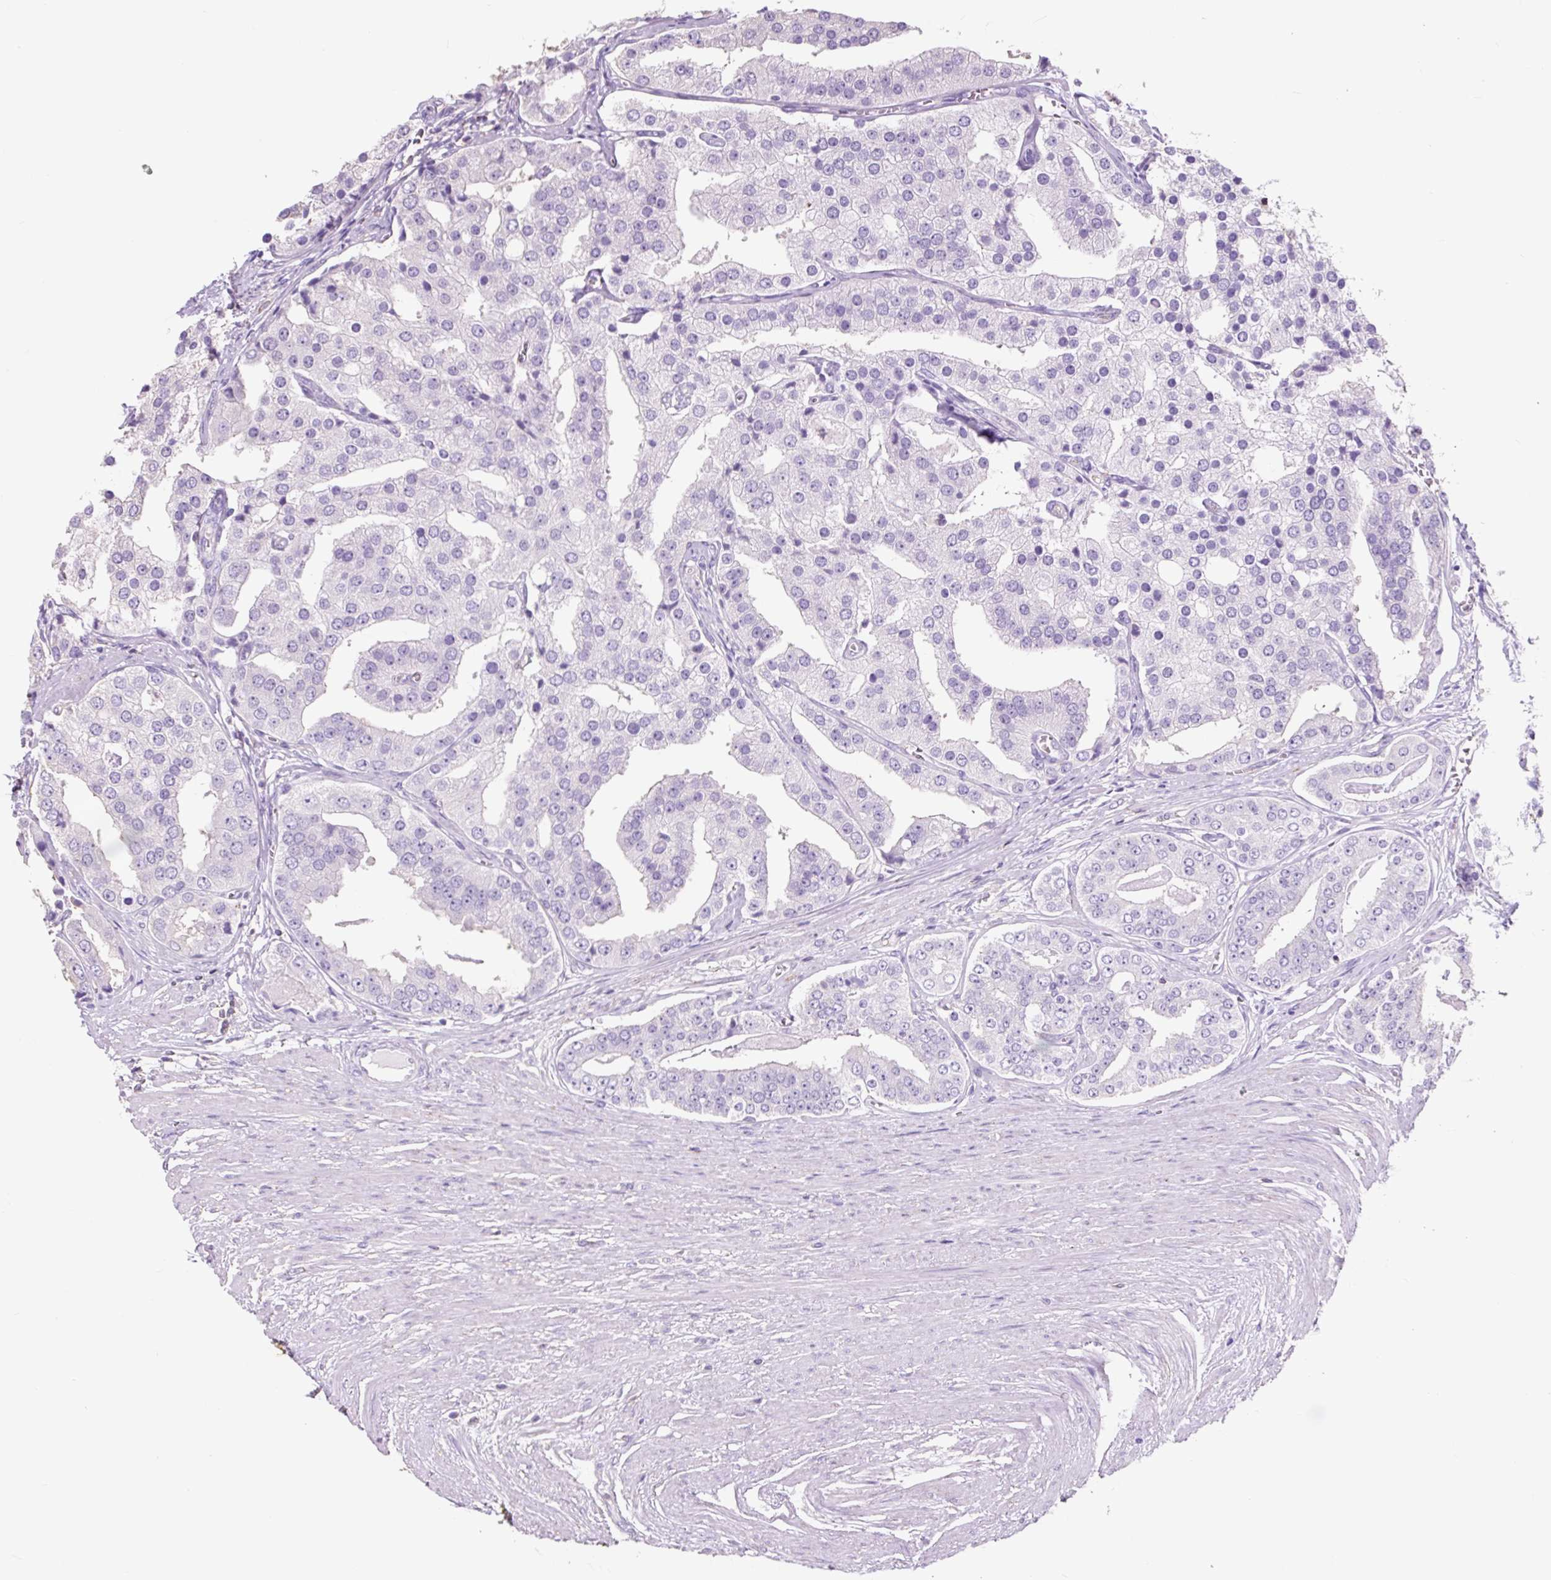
{"staining": {"intensity": "negative", "quantity": "none", "location": "none"}, "tissue": "prostate cancer", "cell_type": "Tumor cells", "image_type": "cancer", "snomed": [{"axis": "morphology", "description": "Adenocarcinoma, High grade"}, {"axis": "topography", "description": "Prostate"}], "caption": "Immunohistochemical staining of human prostate cancer exhibits no significant positivity in tumor cells. (Brightfield microscopy of DAB (3,3'-diaminobenzidine) immunohistochemistry (IHC) at high magnification).", "gene": "OR10A7", "patient": {"sex": "male", "age": 71}}